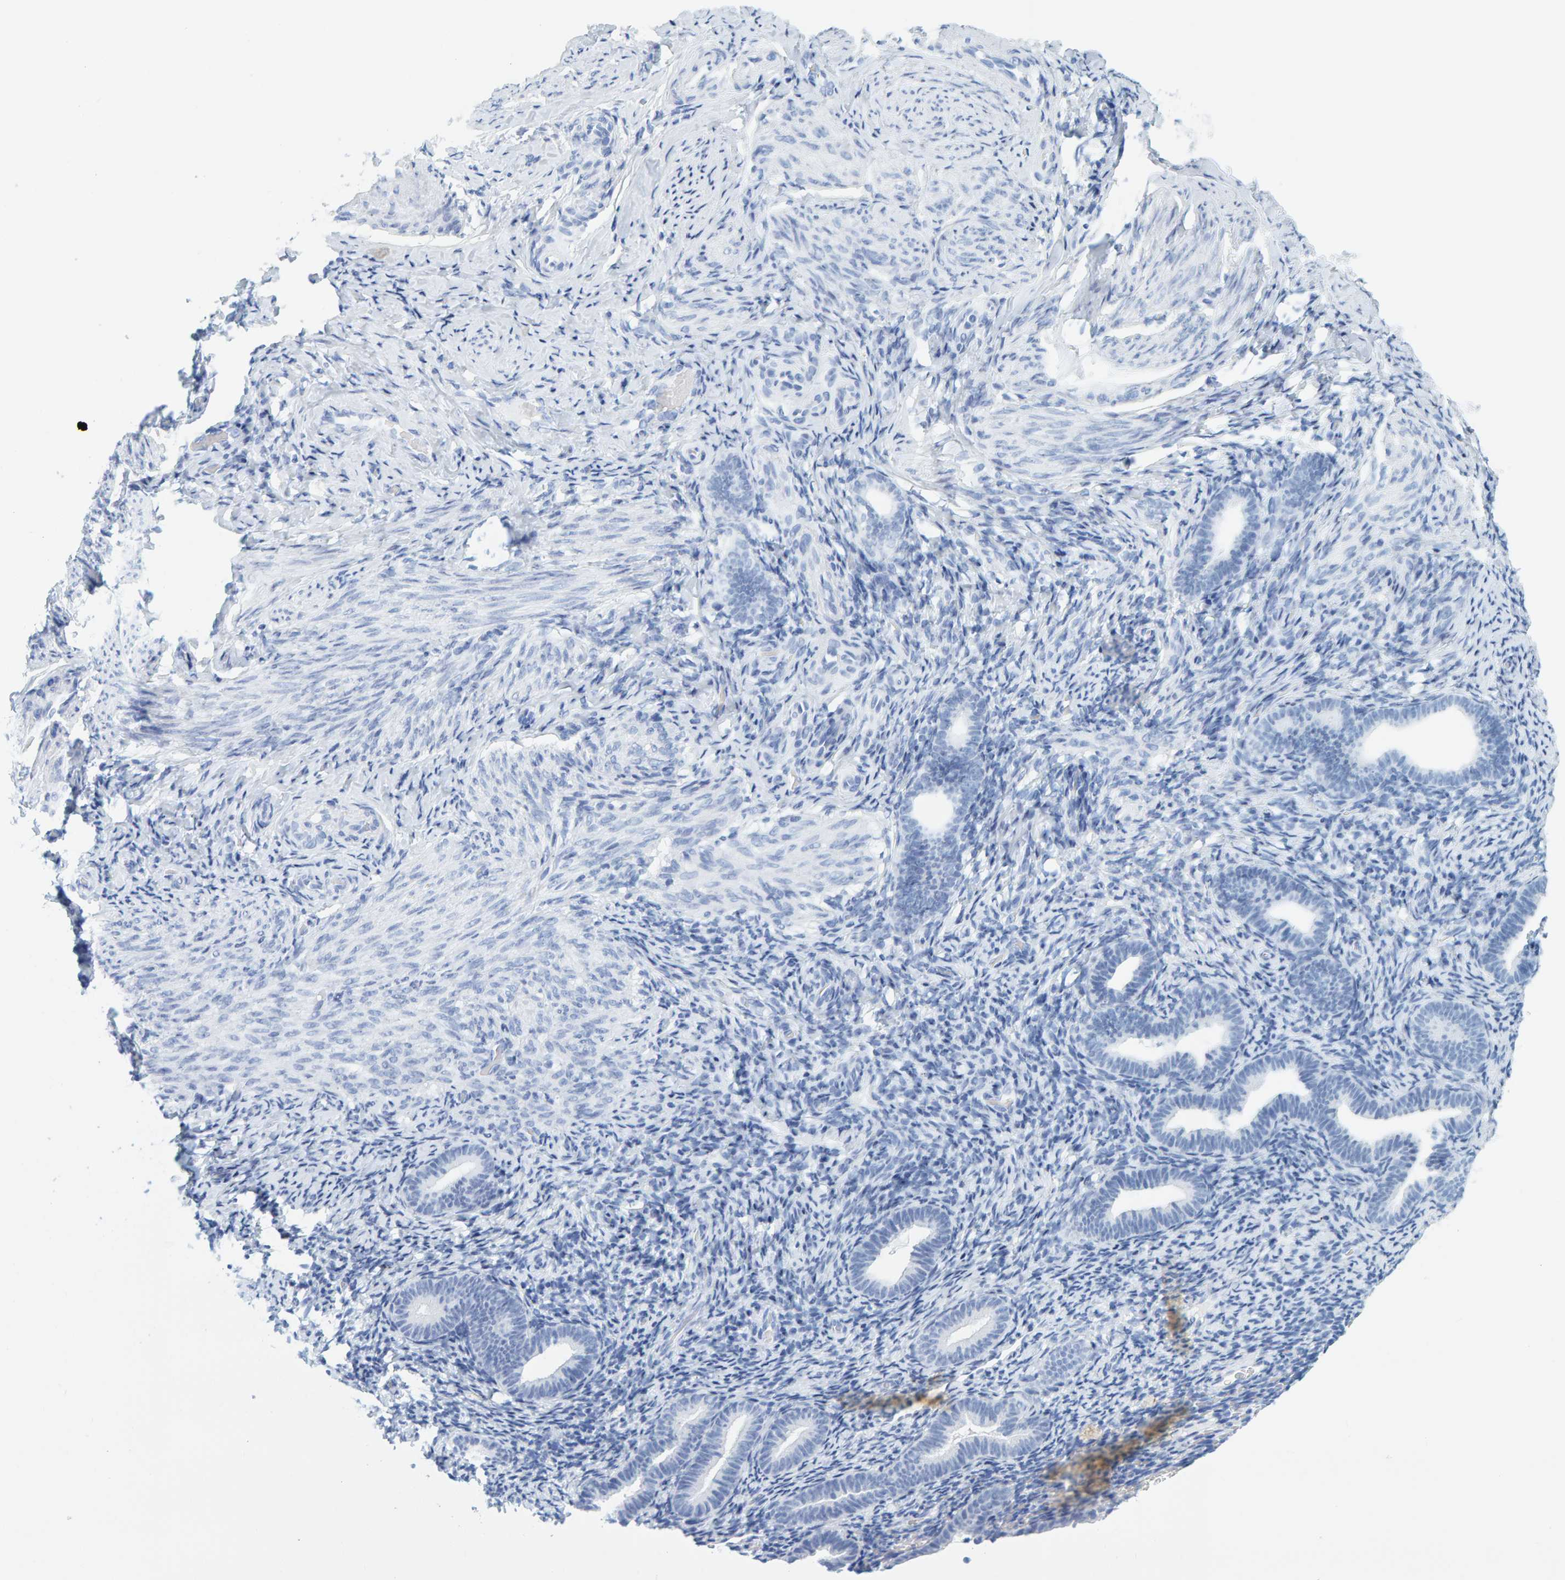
{"staining": {"intensity": "negative", "quantity": "none", "location": "none"}, "tissue": "endometrium", "cell_type": "Cells in endometrial stroma", "image_type": "normal", "snomed": [{"axis": "morphology", "description": "Normal tissue, NOS"}, {"axis": "topography", "description": "Endometrium"}], "caption": "Image shows no significant protein positivity in cells in endometrial stroma of unremarkable endometrium.", "gene": "SFTPC", "patient": {"sex": "female", "age": 51}}